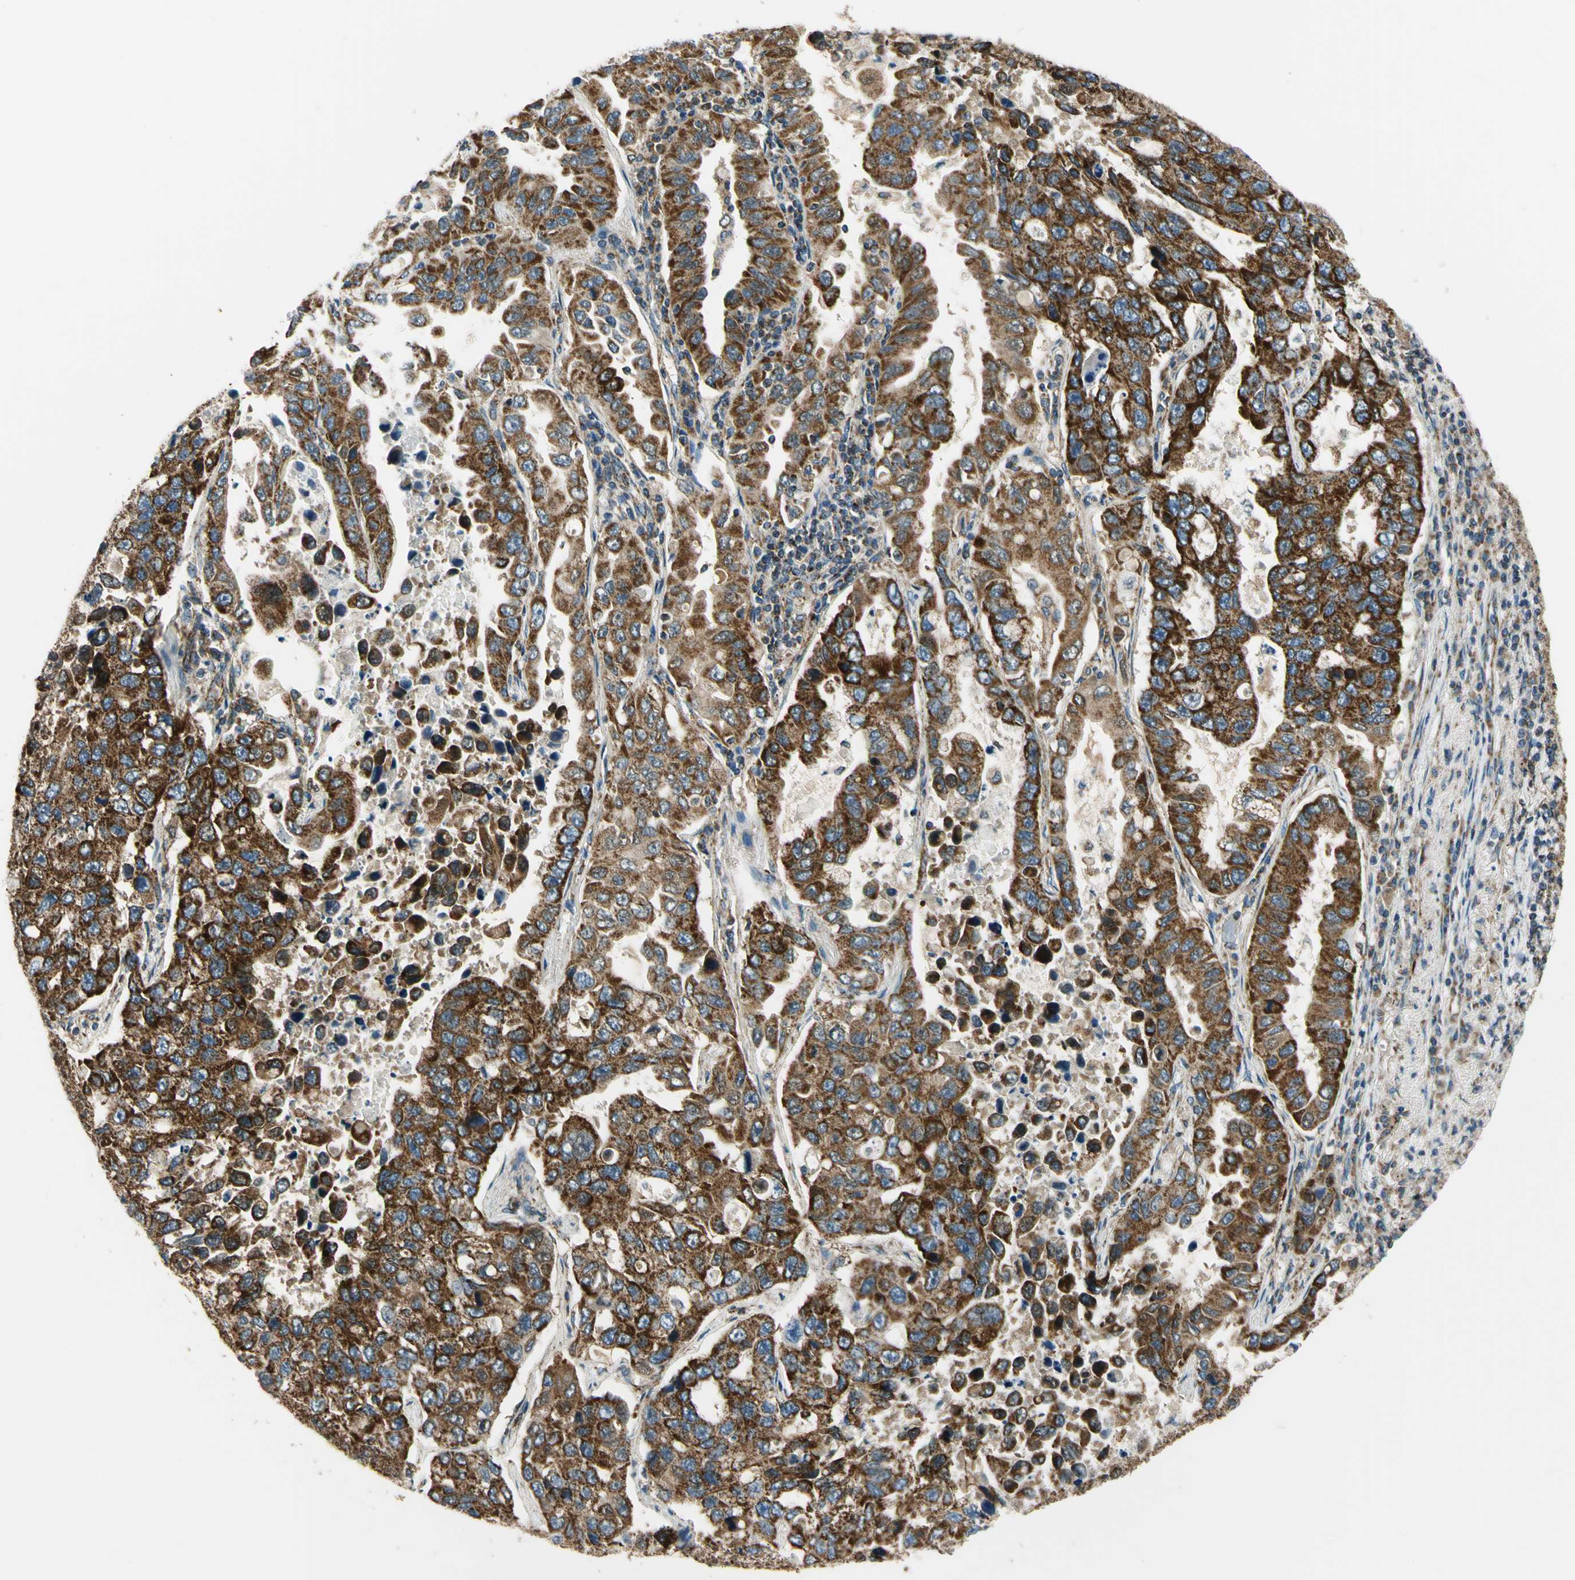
{"staining": {"intensity": "strong", "quantity": ">75%", "location": "cytoplasmic/membranous"}, "tissue": "lung cancer", "cell_type": "Tumor cells", "image_type": "cancer", "snomed": [{"axis": "morphology", "description": "Adenocarcinoma, NOS"}, {"axis": "topography", "description": "Lung"}], "caption": "A brown stain highlights strong cytoplasmic/membranous positivity of a protein in human adenocarcinoma (lung) tumor cells. The protein of interest is stained brown, and the nuclei are stained in blue (DAB (3,3'-diaminobenzidine) IHC with brightfield microscopy, high magnification).", "gene": "MAVS", "patient": {"sex": "male", "age": 64}}